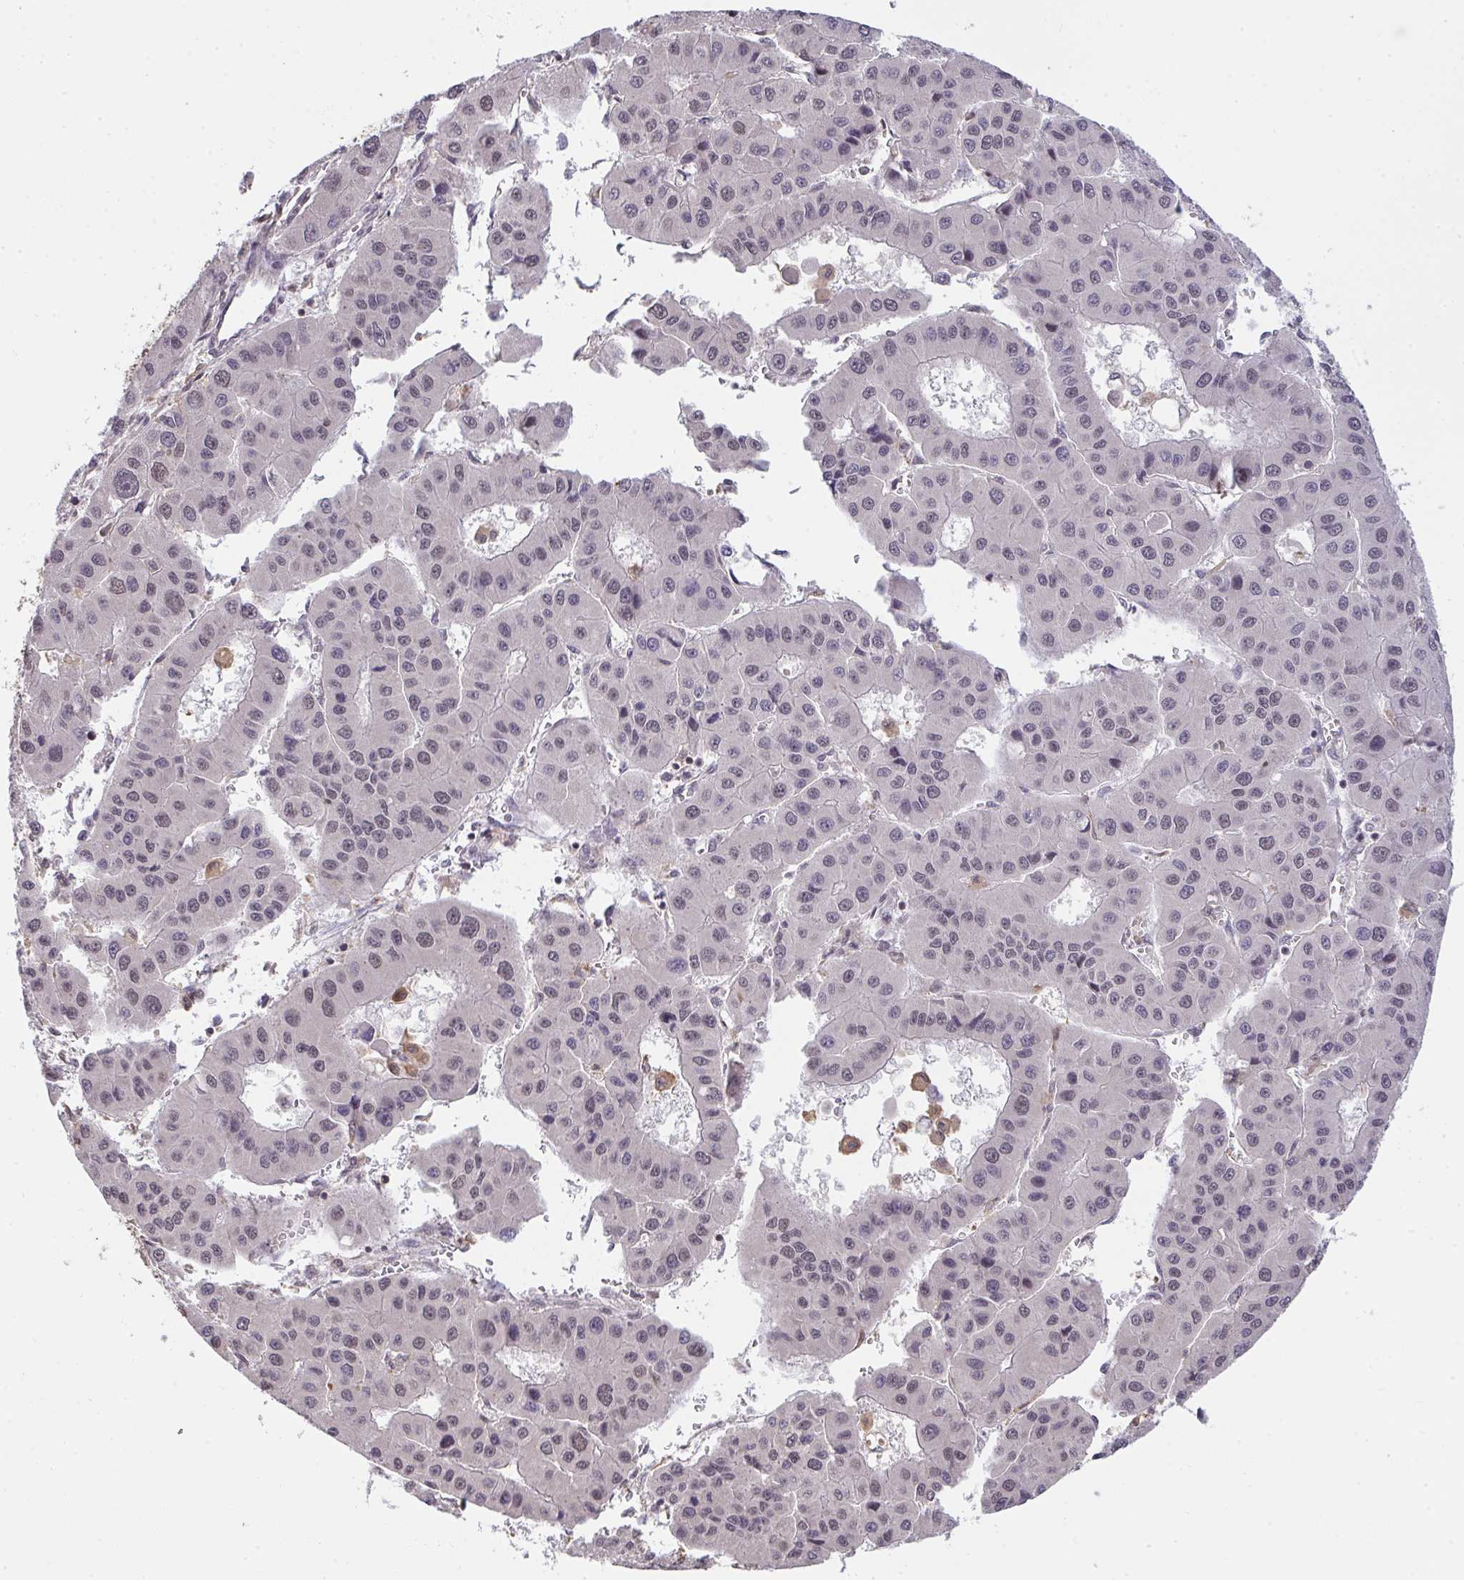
{"staining": {"intensity": "negative", "quantity": "none", "location": "none"}, "tissue": "liver cancer", "cell_type": "Tumor cells", "image_type": "cancer", "snomed": [{"axis": "morphology", "description": "Carcinoma, Hepatocellular, NOS"}, {"axis": "topography", "description": "Liver"}], "caption": "An immunohistochemistry image of liver cancer is shown. There is no staining in tumor cells of liver cancer.", "gene": "SAP30", "patient": {"sex": "male", "age": 73}}